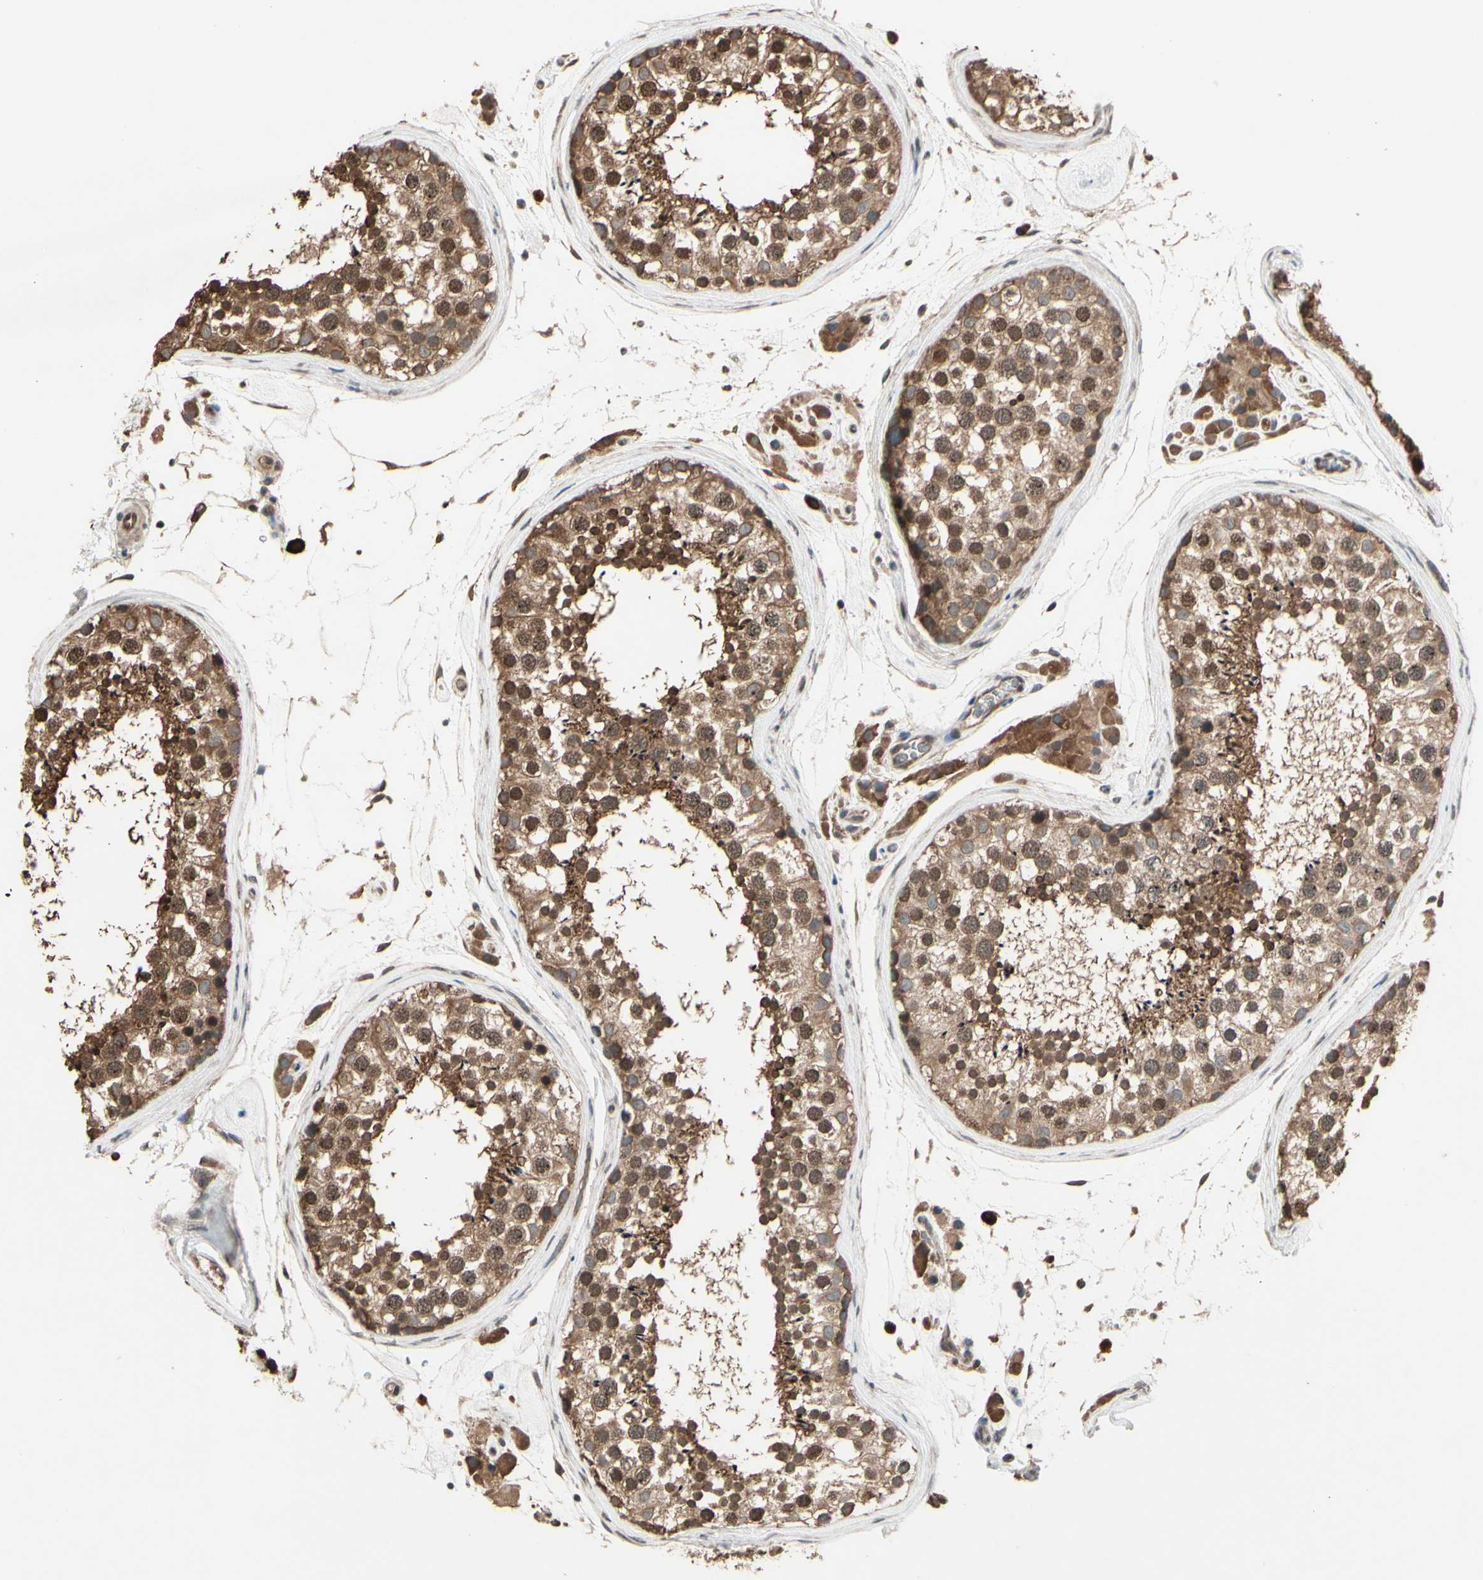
{"staining": {"intensity": "moderate", "quantity": ">75%", "location": "cytoplasmic/membranous,nuclear"}, "tissue": "testis", "cell_type": "Cells in seminiferous ducts", "image_type": "normal", "snomed": [{"axis": "morphology", "description": "Normal tissue, NOS"}, {"axis": "topography", "description": "Testis"}], "caption": "Testis stained with a brown dye demonstrates moderate cytoplasmic/membranous,nuclear positive positivity in approximately >75% of cells in seminiferous ducts.", "gene": "PNPLA7", "patient": {"sex": "male", "age": 46}}